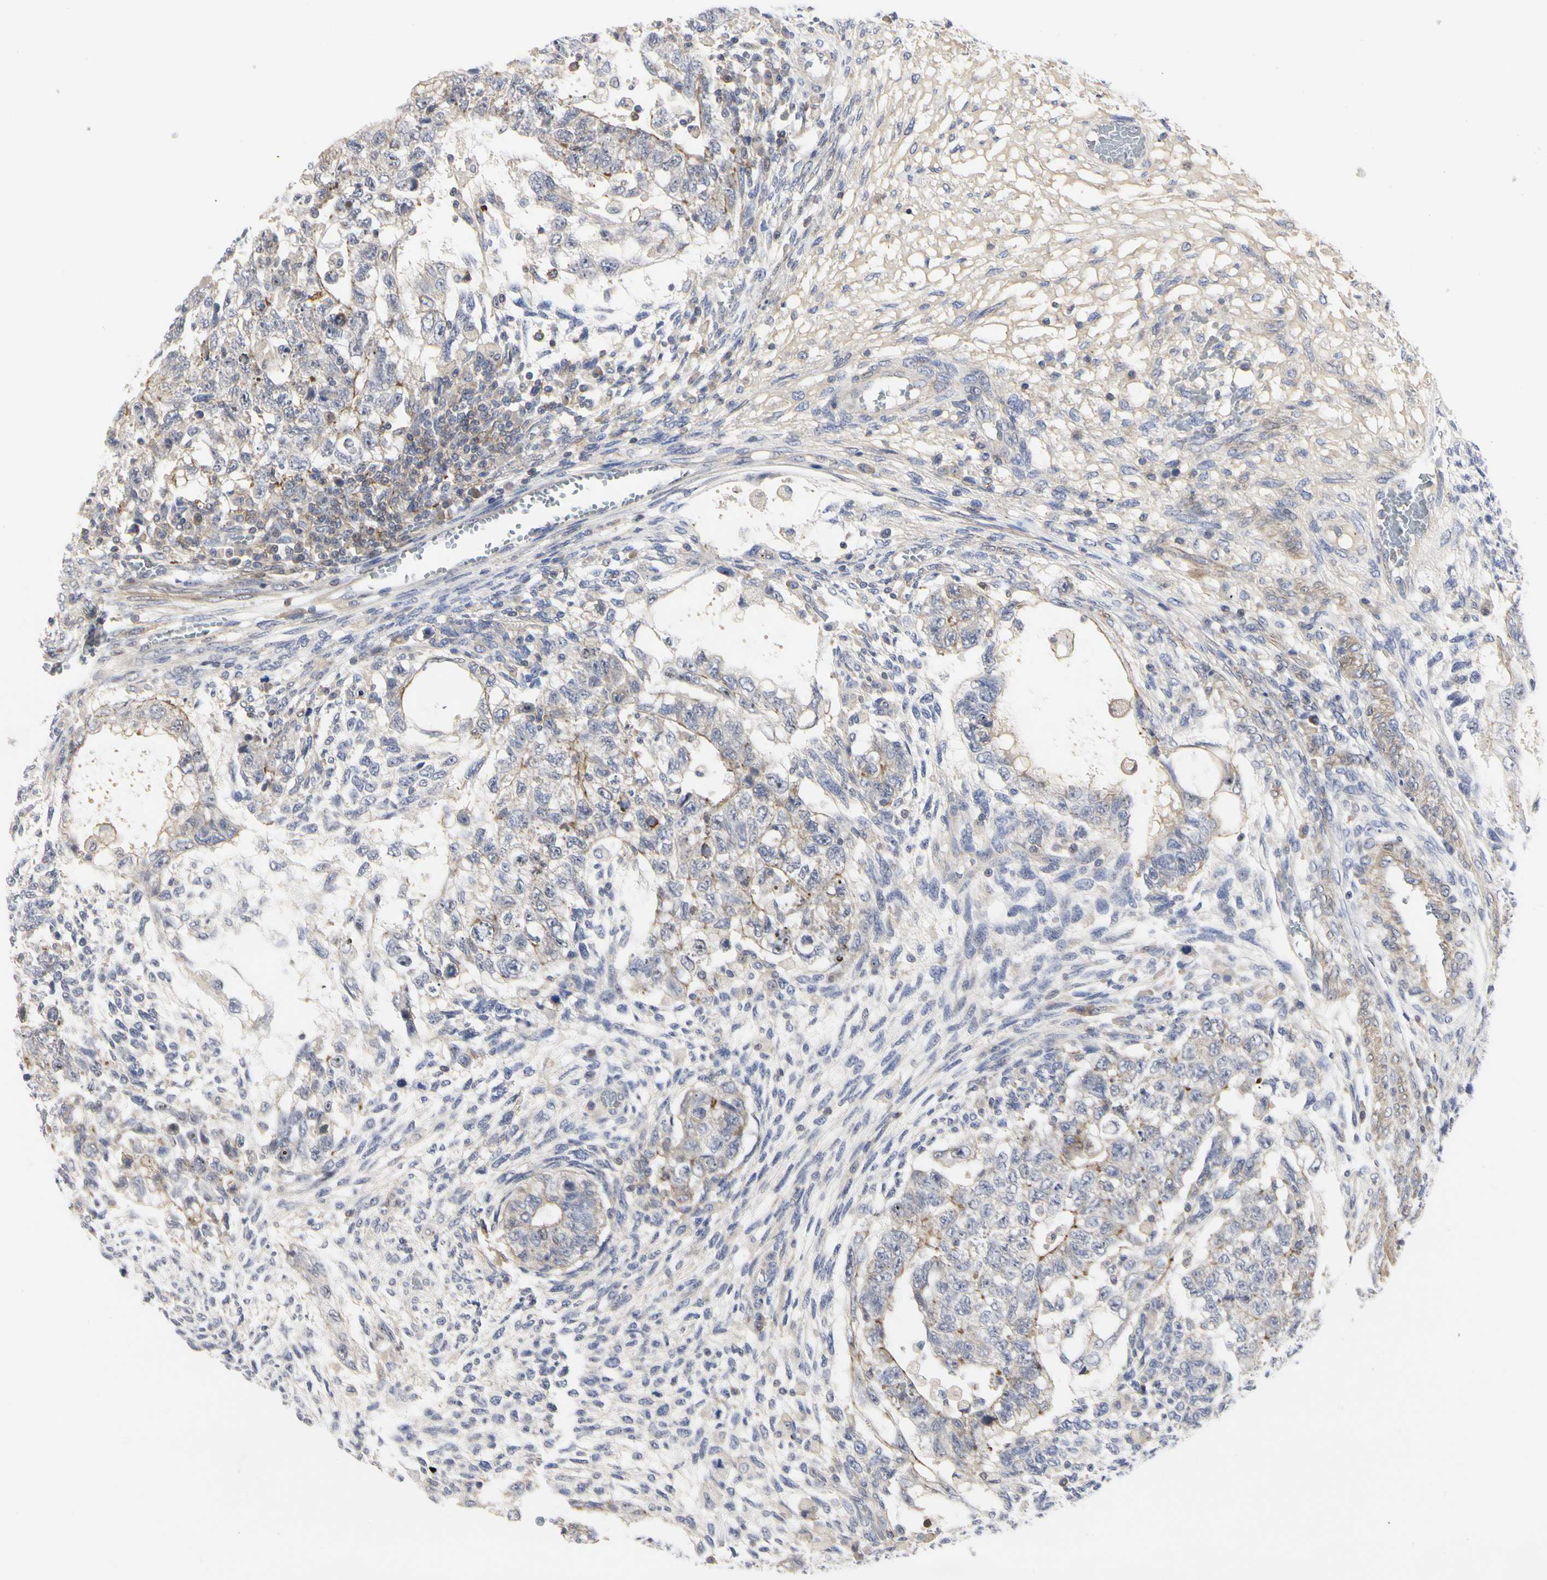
{"staining": {"intensity": "moderate", "quantity": "<25%", "location": "cytoplasmic/membranous"}, "tissue": "testis cancer", "cell_type": "Tumor cells", "image_type": "cancer", "snomed": [{"axis": "morphology", "description": "Normal tissue, NOS"}, {"axis": "morphology", "description": "Carcinoma, Embryonal, NOS"}, {"axis": "topography", "description": "Testis"}], "caption": "Tumor cells reveal moderate cytoplasmic/membranous positivity in about <25% of cells in testis embryonal carcinoma. The protein is stained brown, and the nuclei are stained in blue (DAB IHC with brightfield microscopy, high magnification).", "gene": "SHANK2", "patient": {"sex": "male", "age": 36}}